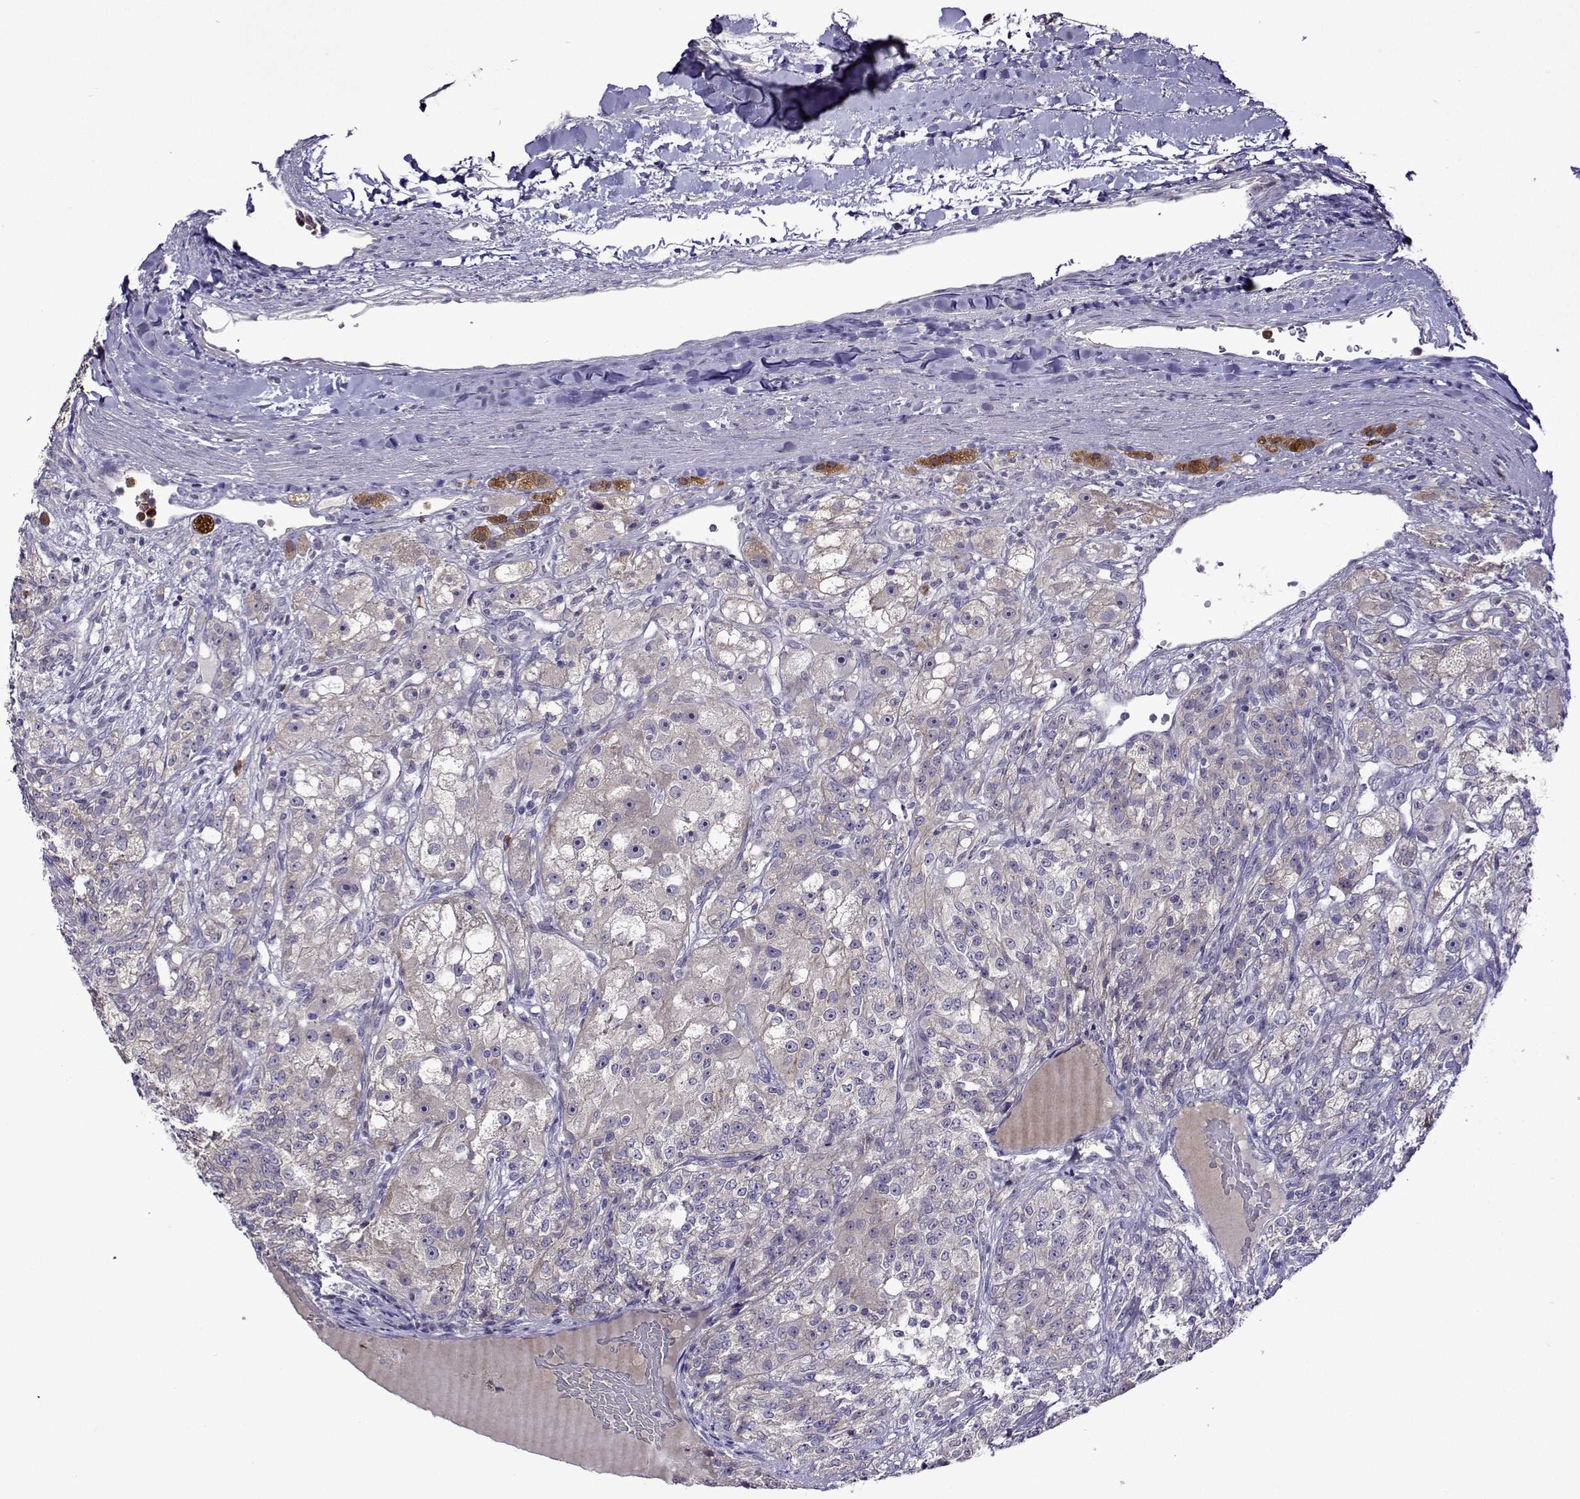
{"staining": {"intensity": "negative", "quantity": "none", "location": "none"}, "tissue": "renal cancer", "cell_type": "Tumor cells", "image_type": "cancer", "snomed": [{"axis": "morphology", "description": "Adenocarcinoma, NOS"}, {"axis": "topography", "description": "Kidney"}], "caption": "Immunohistochemical staining of renal cancer shows no significant staining in tumor cells.", "gene": "SULT2A1", "patient": {"sex": "female", "age": 63}}